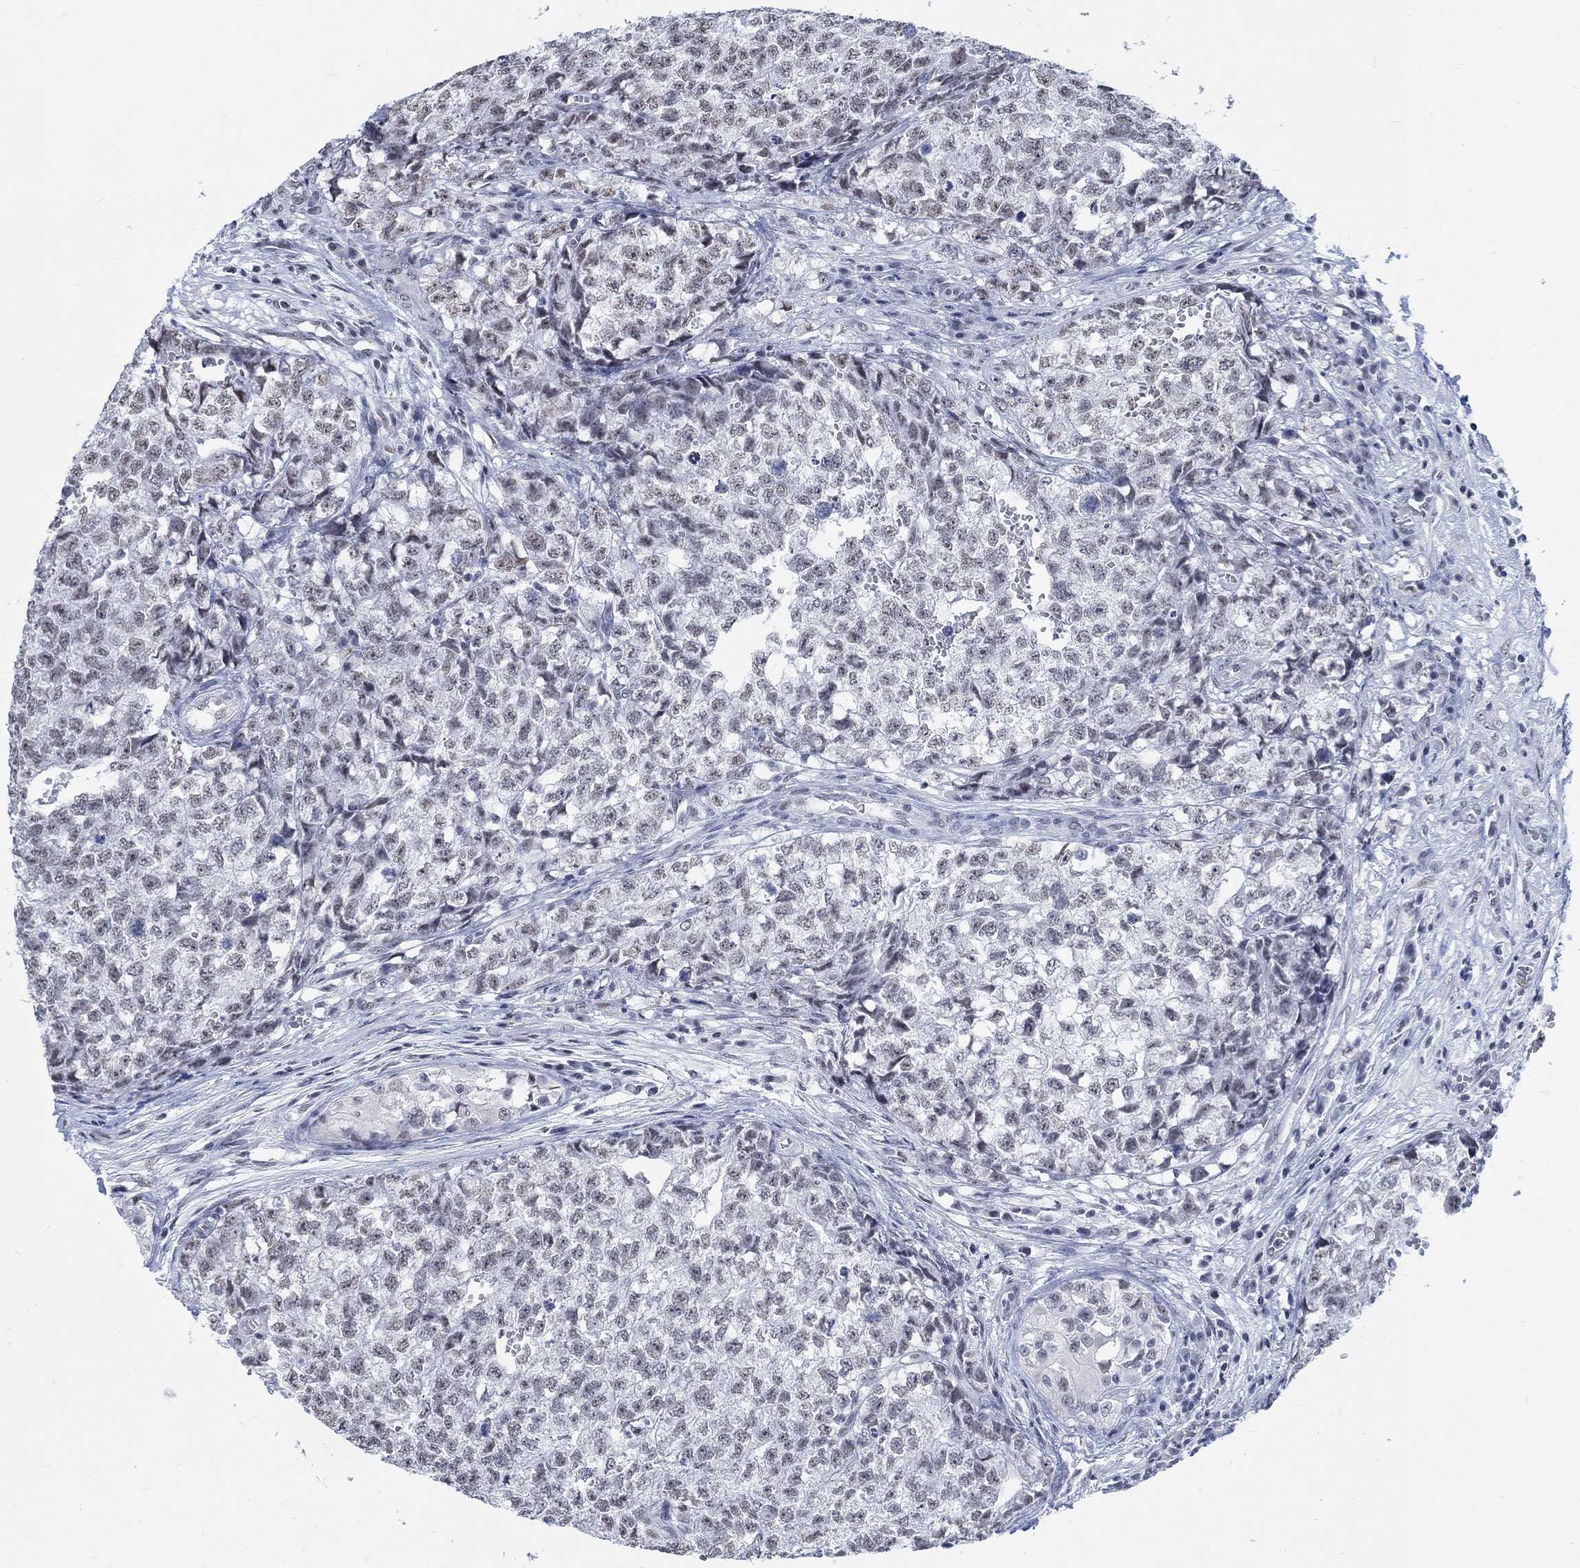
{"staining": {"intensity": "negative", "quantity": "none", "location": "none"}, "tissue": "testis cancer", "cell_type": "Tumor cells", "image_type": "cancer", "snomed": [{"axis": "morphology", "description": "Seminoma, NOS"}, {"axis": "morphology", "description": "Carcinoma, Embryonal, NOS"}, {"axis": "topography", "description": "Testis"}], "caption": "Testis cancer (seminoma) stained for a protein using immunohistochemistry (IHC) demonstrates no expression tumor cells.", "gene": "KCNH8", "patient": {"sex": "male", "age": 22}}